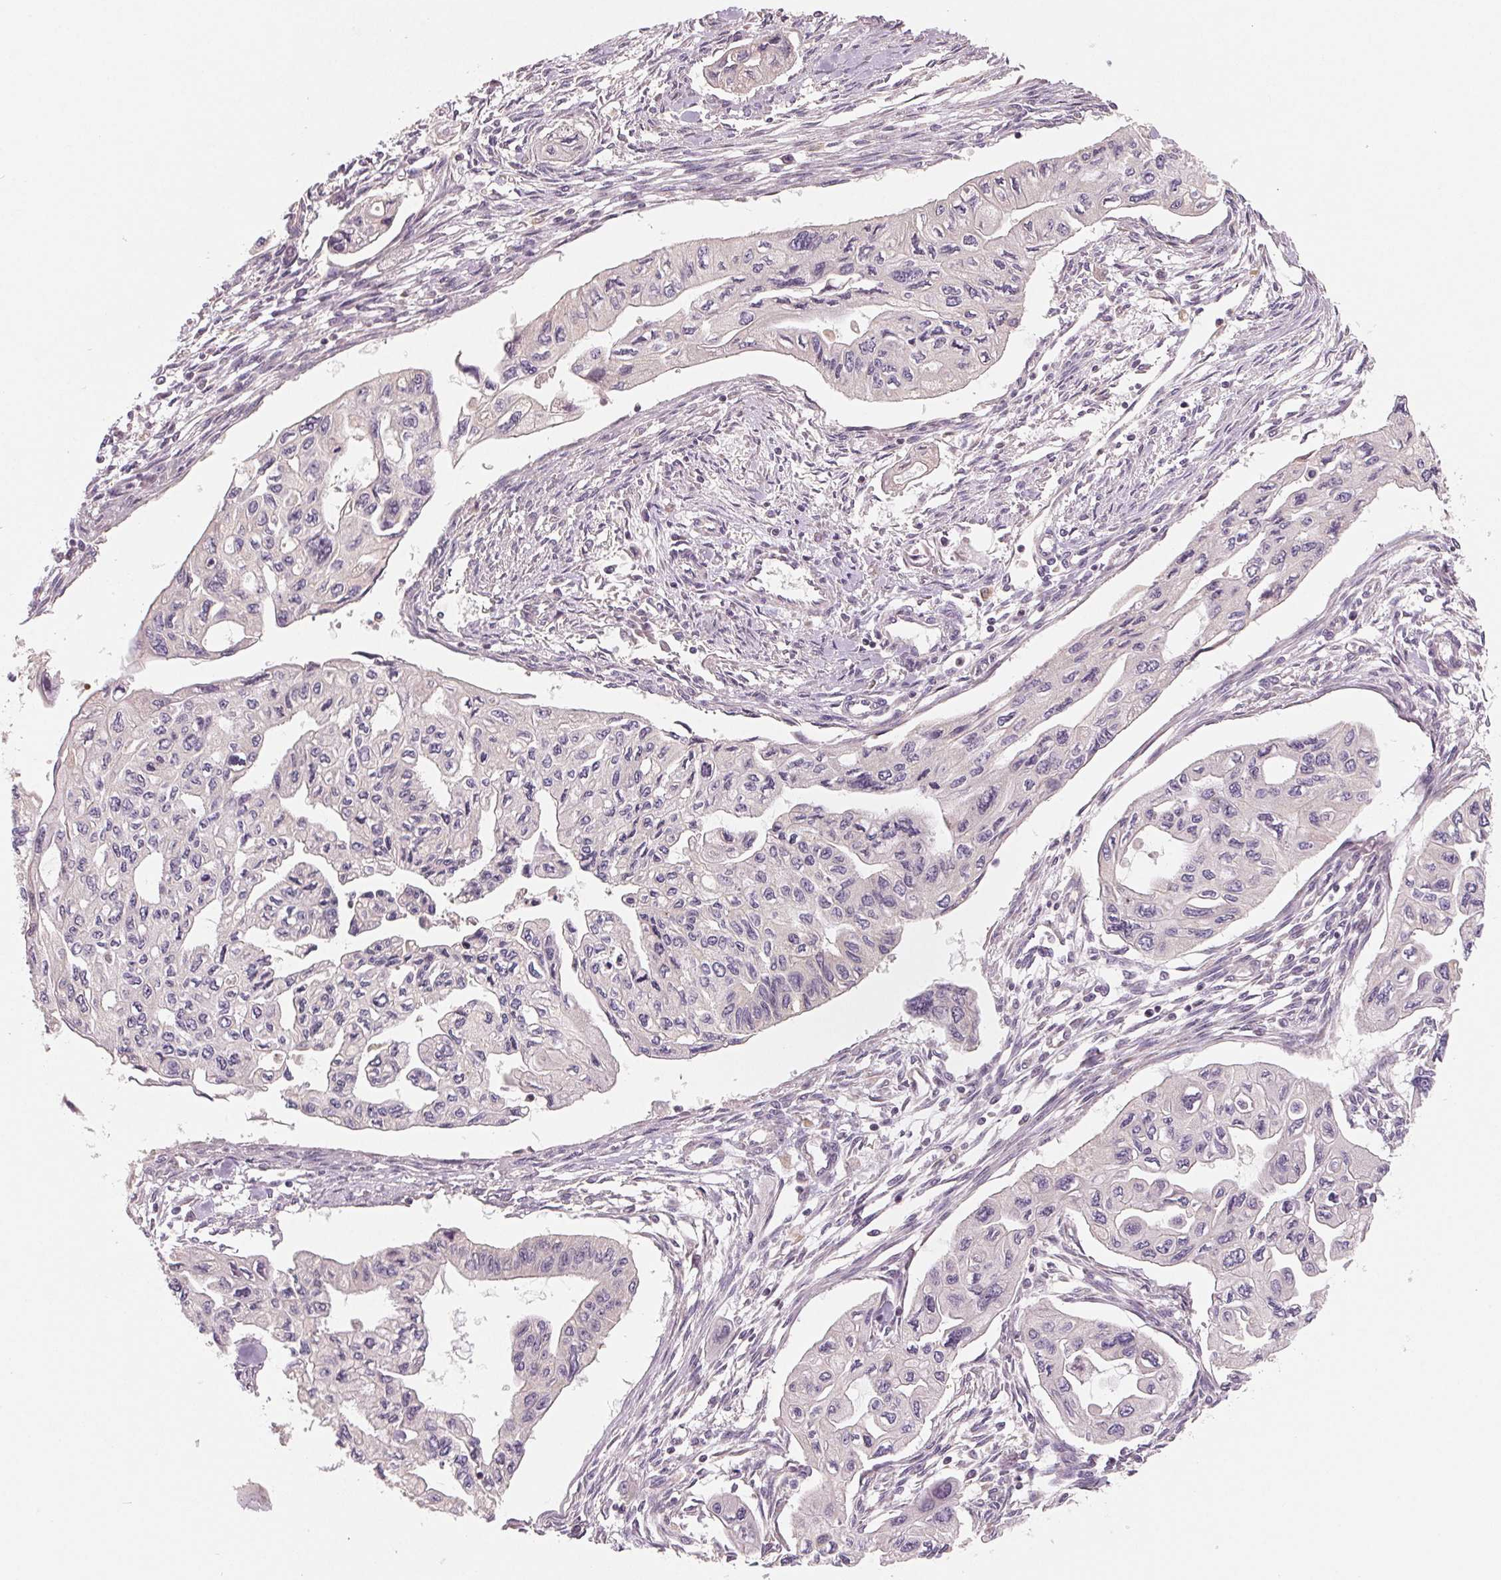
{"staining": {"intensity": "negative", "quantity": "none", "location": "none"}, "tissue": "pancreatic cancer", "cell_type": "Tumor cells", "image_type": "cancer", "snomed": [{"axis": "morphology", "description": "Adenocarcinoma, NOS"}, {"axis": "topography", "description": "Pancreas"}], "caption": "Immunohistochemistry (IHC) image of neoplastic tissue: pancreatic cancer (adenocarcinoma) stained with DAB (3,3'-diaminobenzidine) reveals no significant protein expression in tumor cells. Brightfield microscopy of immunohistochemistry stained with DAB (3,3'-diaminobenzidine) (brown) and hematoxylin (blue), captured at high magnification.", "gene": "AQP8", "patient": {"sex": "female", "age": 76}}